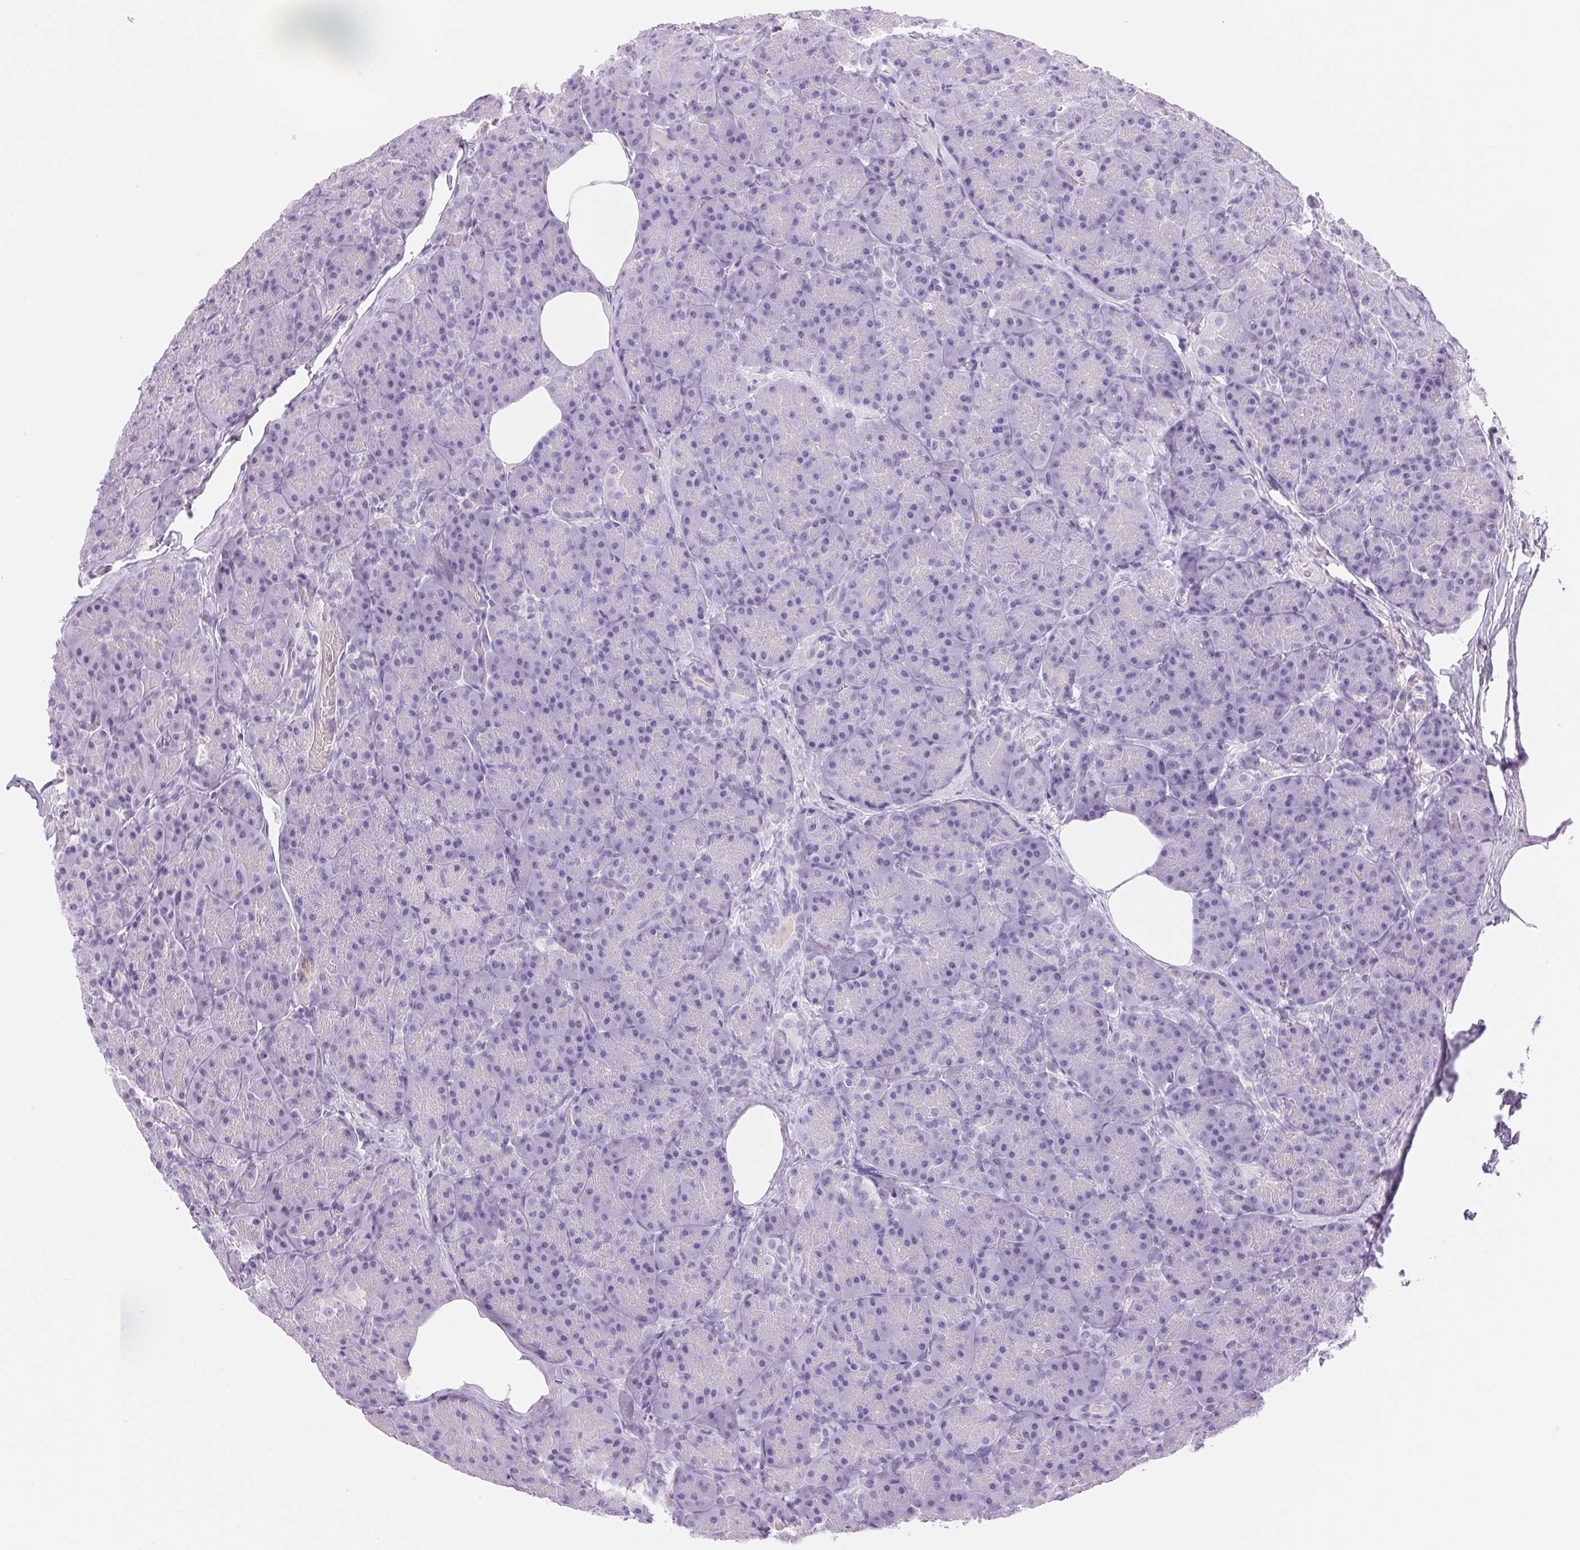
{"staining": {"intensity": "negative", "quantity": "none", "location": "none"}, "tissue": "pancreas", "cell_type": "Exocrine glandular cells", "image_type": "normal", "snomed": [{"axis": "morphology", "description": "Normal tissue, NOS"}, {"axis": "topography", "description": "Pancreas"}], "caption": "IHC of benign pancreas shows no positivity in exocrine glandular cells. (DAB immunohistochemistry visualized using brightfield microscopy, high magnification).", "gene": "ATP6V0A4", "patient": {"sex": "male", "age": 57}}